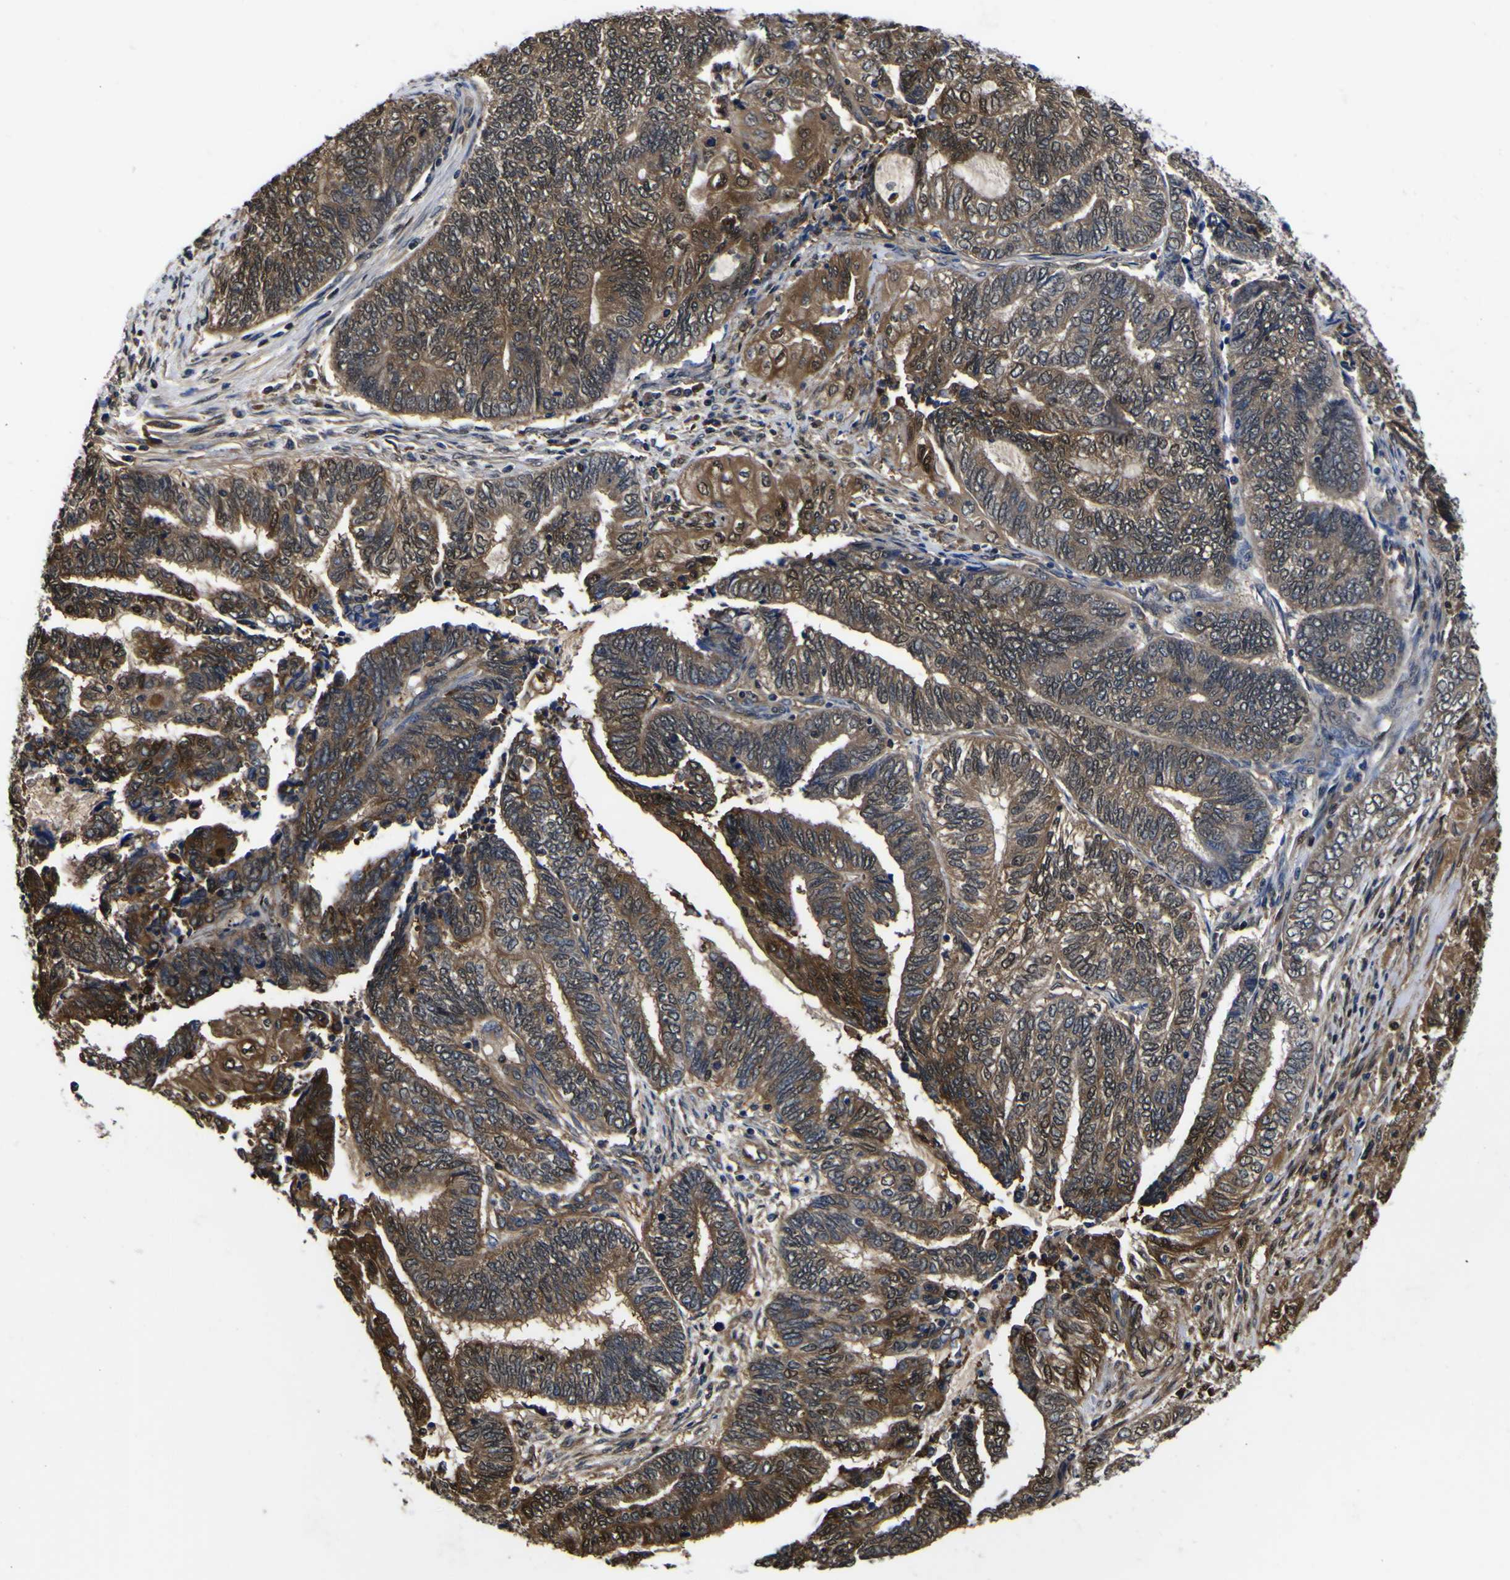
{"staining": {"intensity": "strong", "quantity": "25%-75%", "location": "cytoplasmic/membranous,nuclear"}, "tissue": "endometrial cancer", "cell_type": "Tumor cells", "image_type": "cancer", "snomed": [{"axis": "morphology", "description": "Adenocarcinoma, NOS"}, {"axis": "topography", "description": "Uterus"}, {"axis": "topography", "description": "Endometrium"}], "caption": "Immunohistochemistry (IHC) staining of endometrial cancer, which displays high levels of strong cytoplasmic/membranous and nuclear expression in approximately 25%-75% of tumor cells indicating strong cytoplasmic/membranous and nuclear protein staining. The staining was performed using DAB (3,3'-diaminobenzidine) (brown) for protein detection and nuclei were counterstained in hematoxylin (blue).", "gene": "FAM110B", "patient": {"sex": "female", "age": 70}}